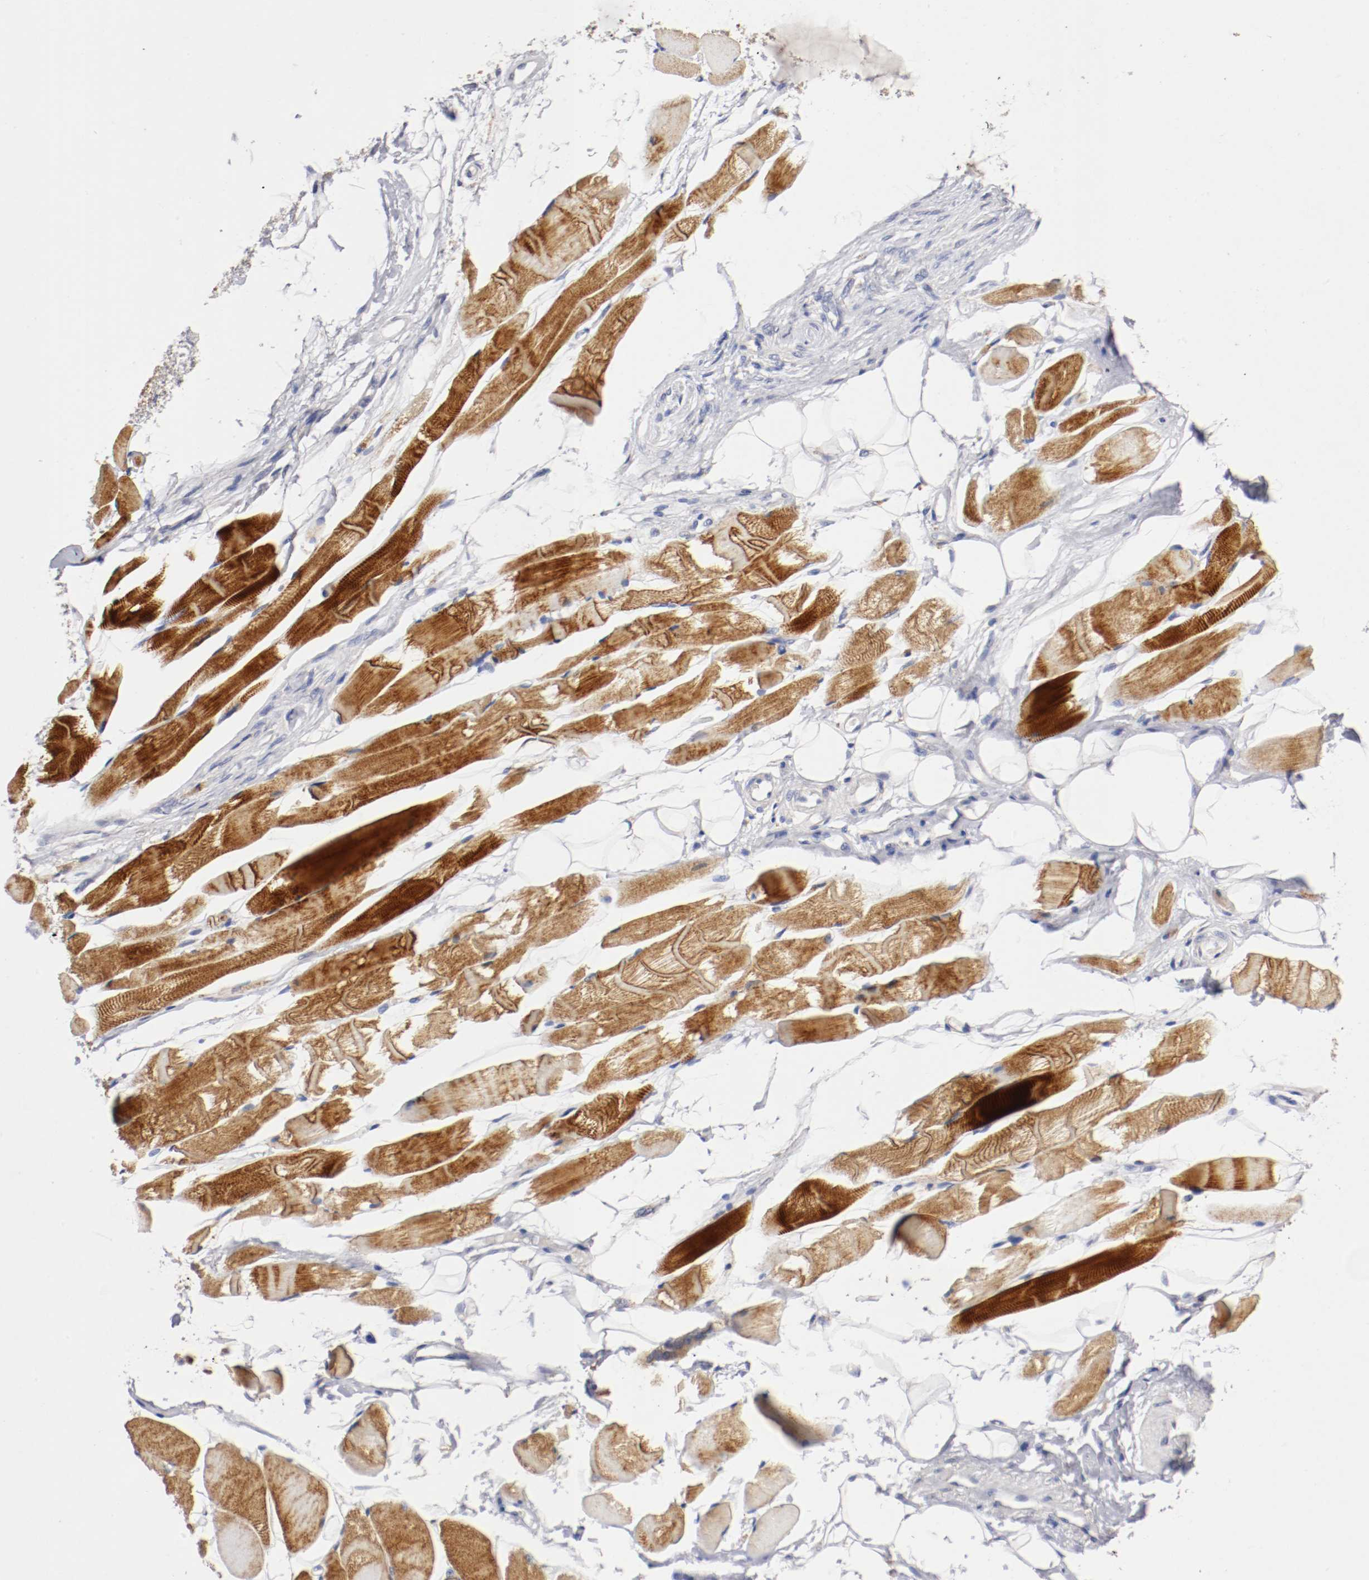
{"staining": {"intensity": "strong", "quantity": ">75%", "location": "cytoplasmic/membranous"}, "tissue": "skeletal muscle", "cell_type": "Myocytes", "image_type": "normal", "snomed": [{"axis": "morphology", "description": "Normal tissue, NOS"}, {"axis": "topography", "description": "Skeletal muscle"}, {"axis": "topography", "description": "Peripheral nerve tissue"}], "caption": "A brown stain shows strong cytoplasmic/membranous staining of a protein in myocytes of benign human skeletal muscle. (Stains: DAB in brown, nuclei in blue, Microscopy: brightfield microscopy at high magnification).", "gene": "TRAF2", "patient": {"sex": "female", "age": 84}}